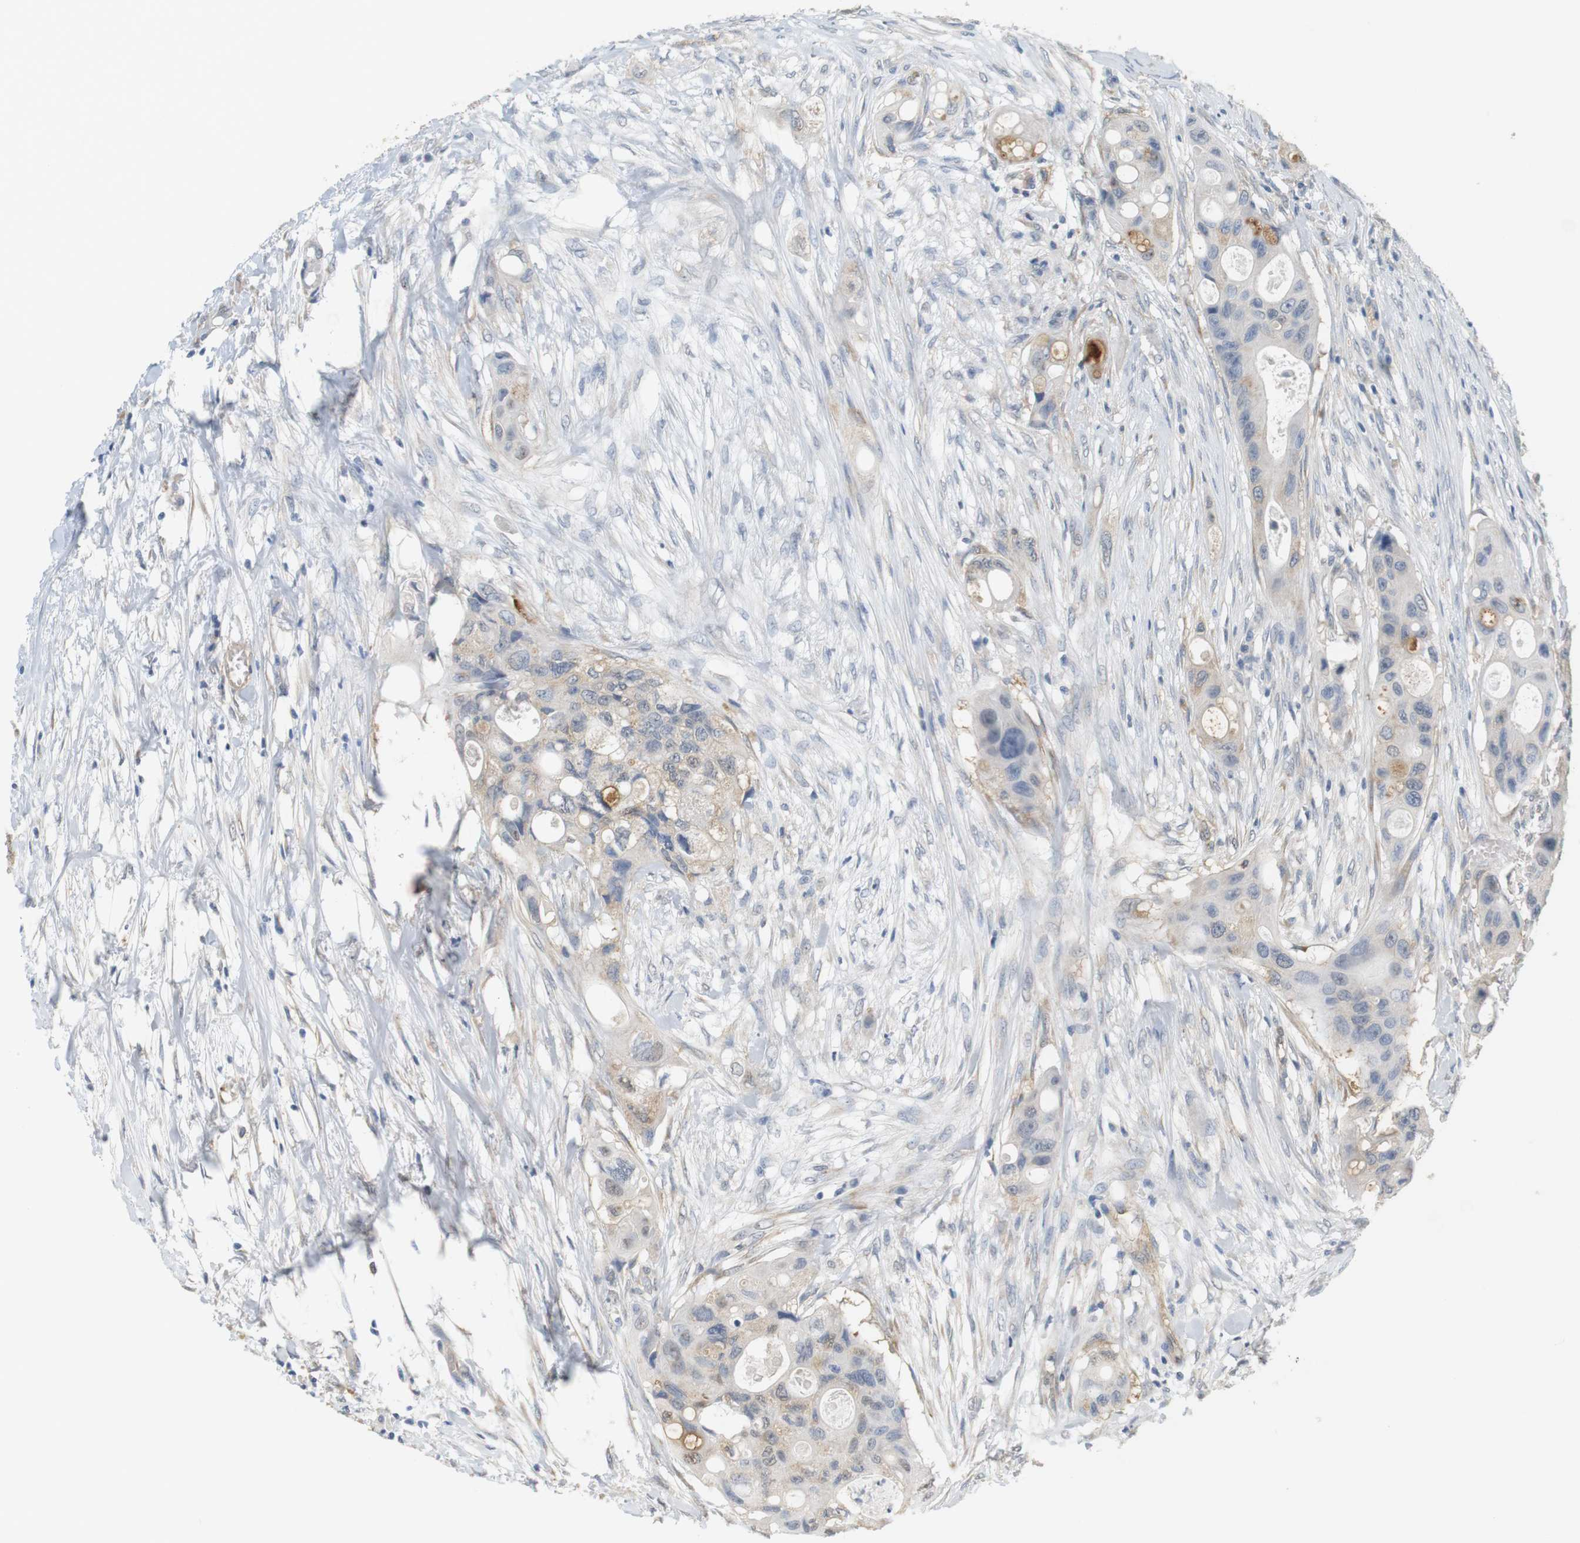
{"staining": {"intensity": "negative", "quantity": "none", "location": "none"}, "tissue": "colorectal cancer", "cell_type": "Tumor cells", "image_type": "cancer", "snomed": [{"axis": "morphology", "description": "Adenocarcinoma, NOS"}, {"axis": "topography", "description": "Colon"}], "caption": "This is a histopathology image of IHC staining of colorectal cancer, which shows no positivity in tumor cells. (DAB IHC, high magnification).", "gene": "OSR1", "patient": {"sex": "female", "age": 57}}